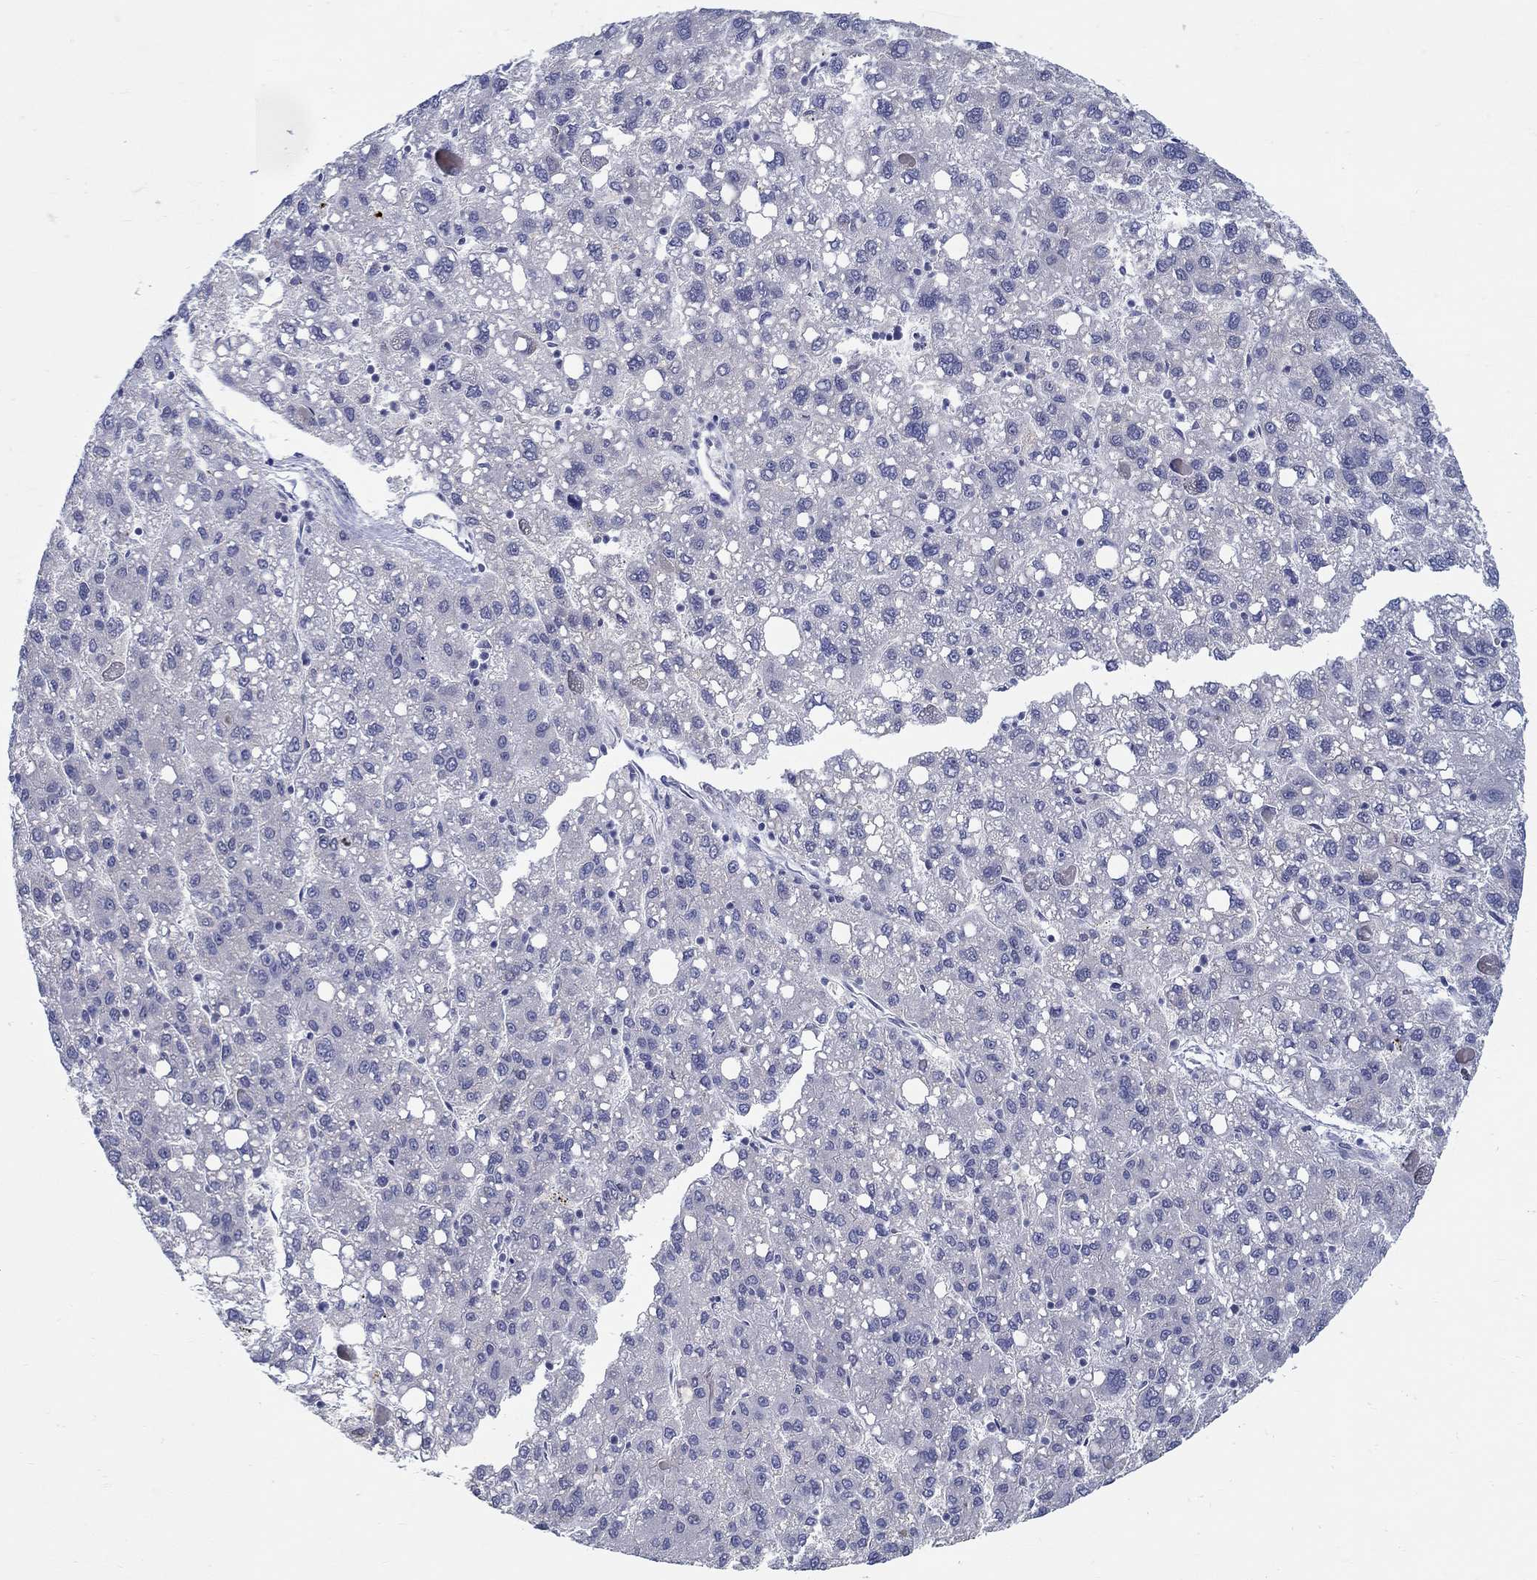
{"staining": {"intensity": "negative", "quantity": "none", "location": "none"}, "tissue": "liver cancer", "cell_type": "Tumor cells", "image_type": "cancer", "snomed": [{"axis": "morphology", "description": "Carcinoma, Hepatocellular, NOS"}, {"axis": "topography", "description": "Liver"}], "caption": "Tumor cells show no significant staining in hepatocellular carcinoma (liver).", "gene": "ABCA4", "patient": {"sex": "female", "age": 82}}